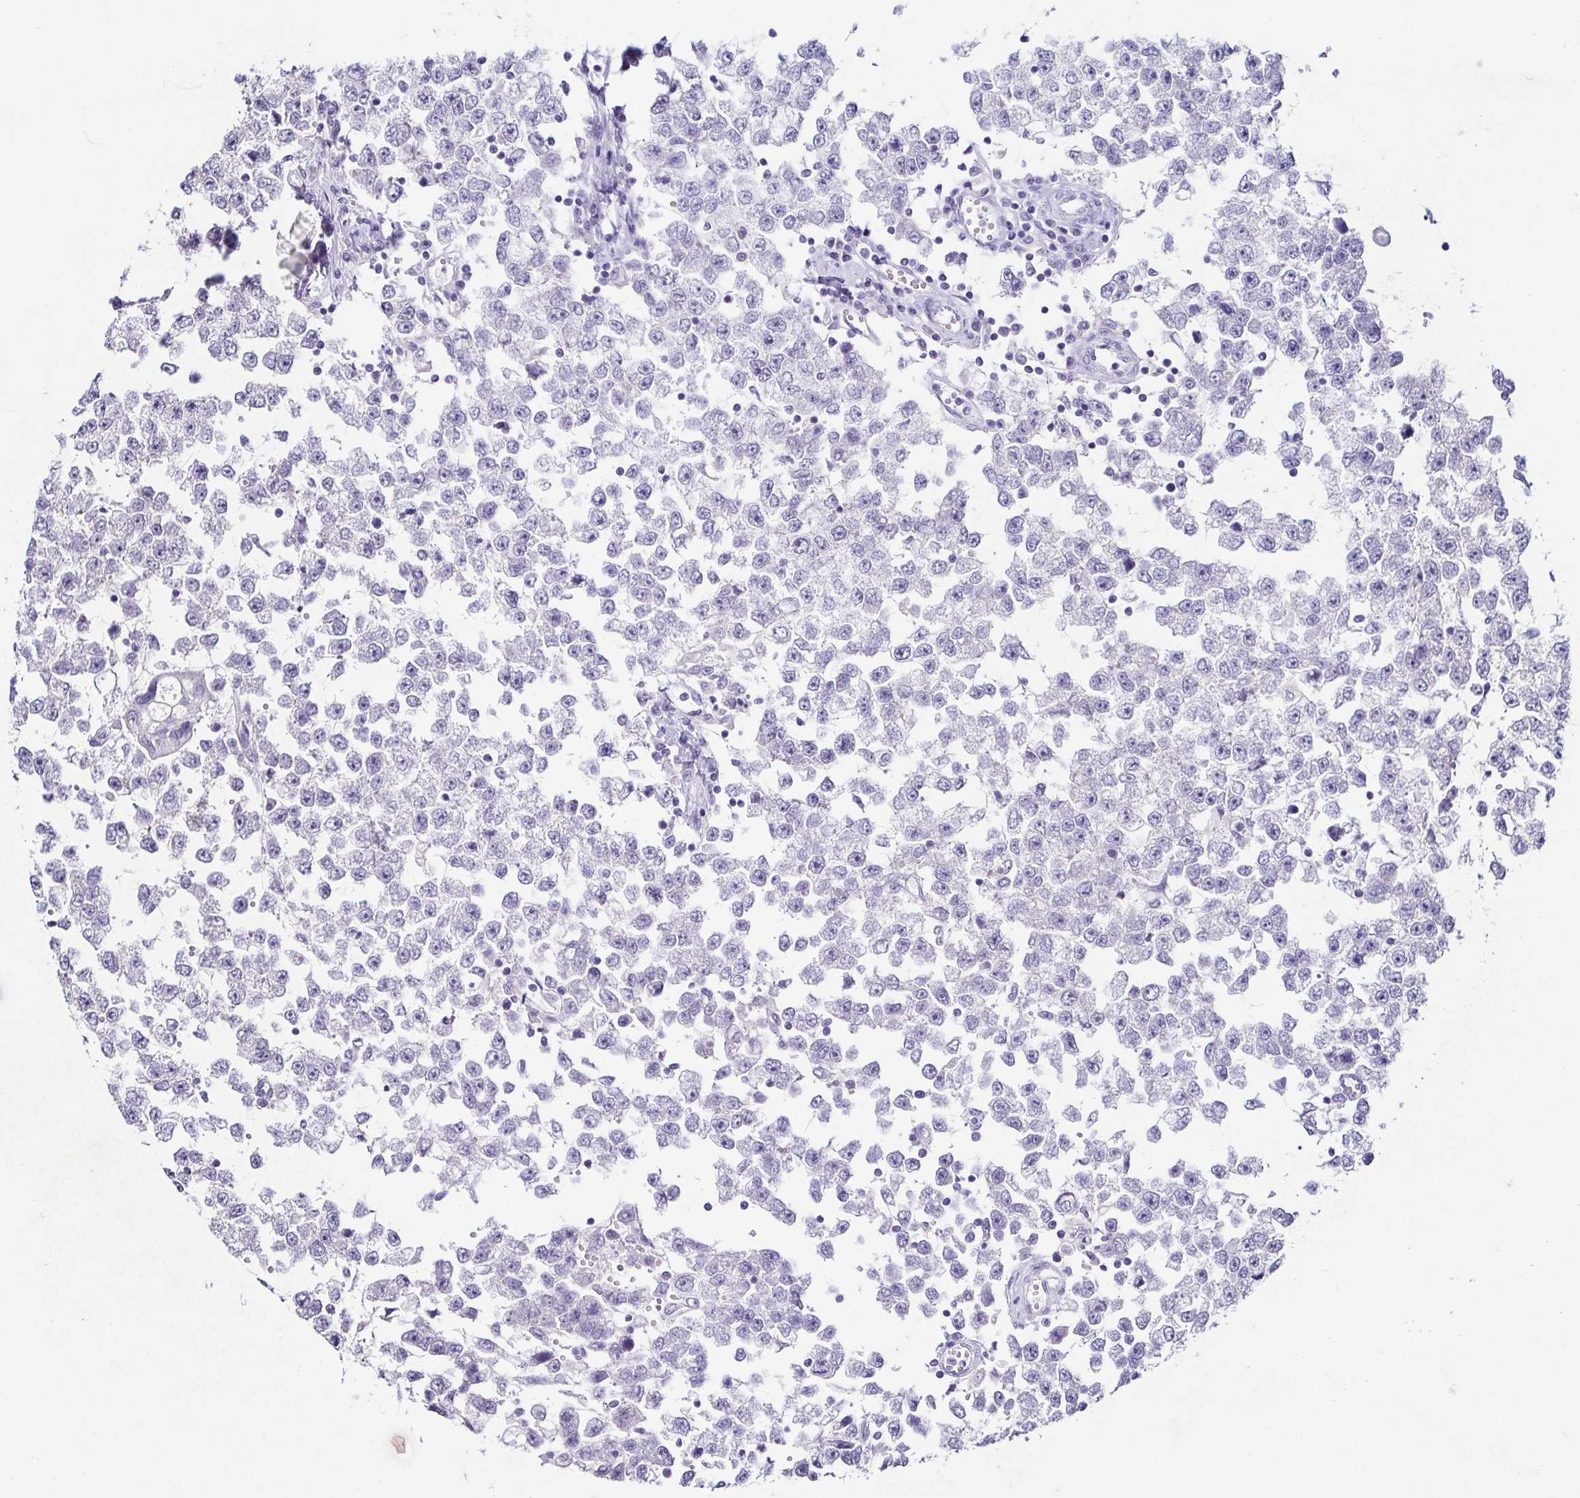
{"staining": {"intensity": "negative", "quantity": "none", "location": "none"}, "tissue": "testis cancer", "cell_type": "Tumor cells", "image_type": "cancer", "snomed": [{"axis": "morphology", "description": "Seminoma, NOS"}, {"axis": "topography", "description": "Testis"}], "caption": "The image displays no significant positivity in tumor cells of seminoma (testis).", "gene": "TP73", "patient": {"sex": "male", "age": 34}}